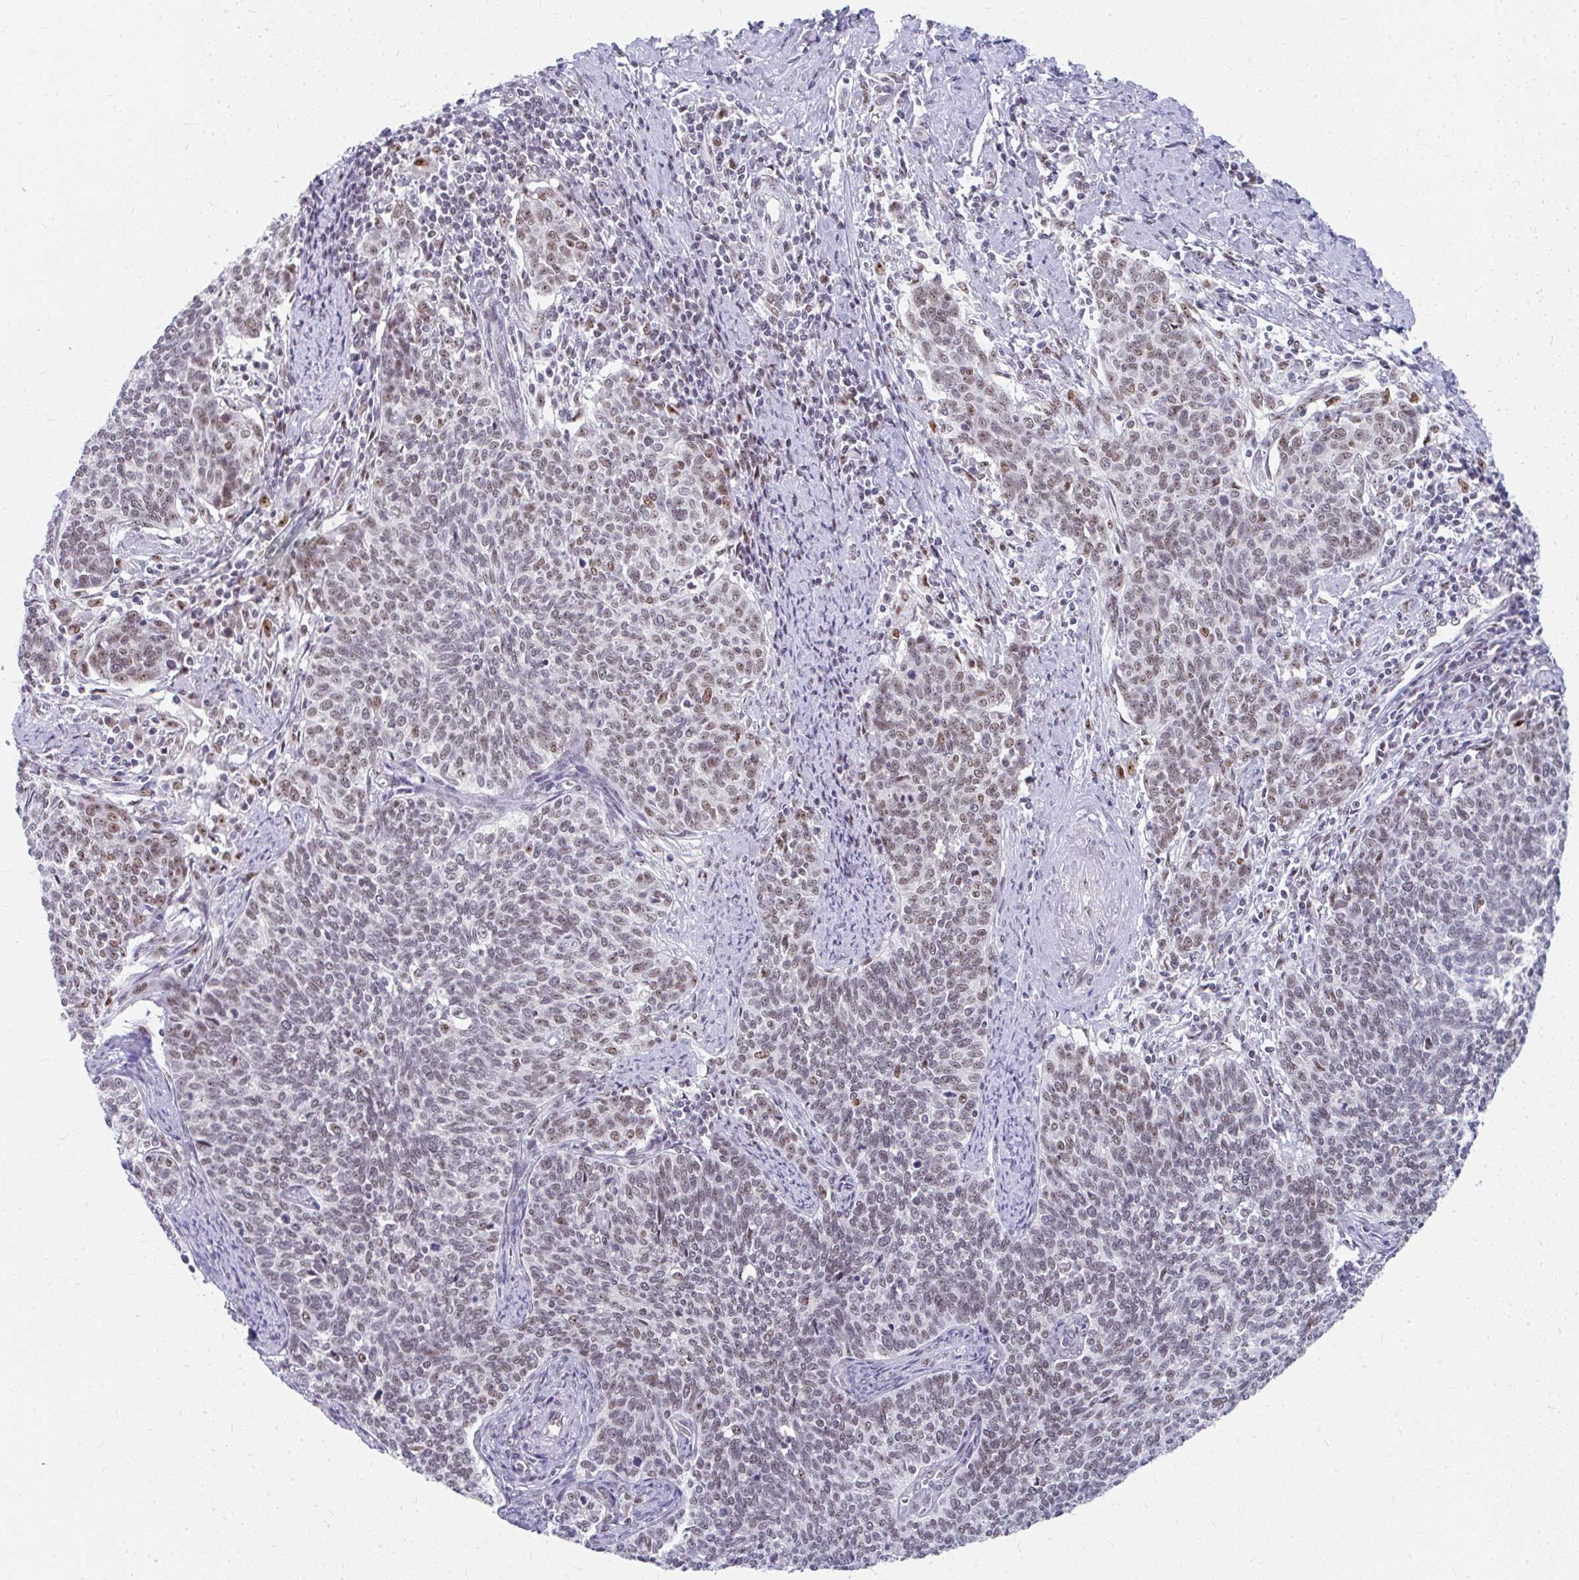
{"staining": {"intensity": "moderate", "quantity": "25%-75%", "location": "nuclear"}, "tissue": "cervical cancer", "cell_type": "Tumor cells", "image_type": "cancer", "snomed": [{"axis": "morphology", "description": "Squamous cell carcinoma, NOS"}, {"axis": "topography", "description": "Cervix"}], "caption": "Immunohistochemistry (IHC) staining of squamous cell carcinoma (cervical), which exhibits medium levels of moderate nuclear positivity in about 25%-75% of tumor cells indicating moderate nuclear protein staining. The staining was performed using DAB (3,3'-diaminobenzidine) (brown) for protein detection and nuclei were counterstained in hematoxylin (blue).", "gene": "GTF2H1", "patient": {"sex": "female", "age": 39}}